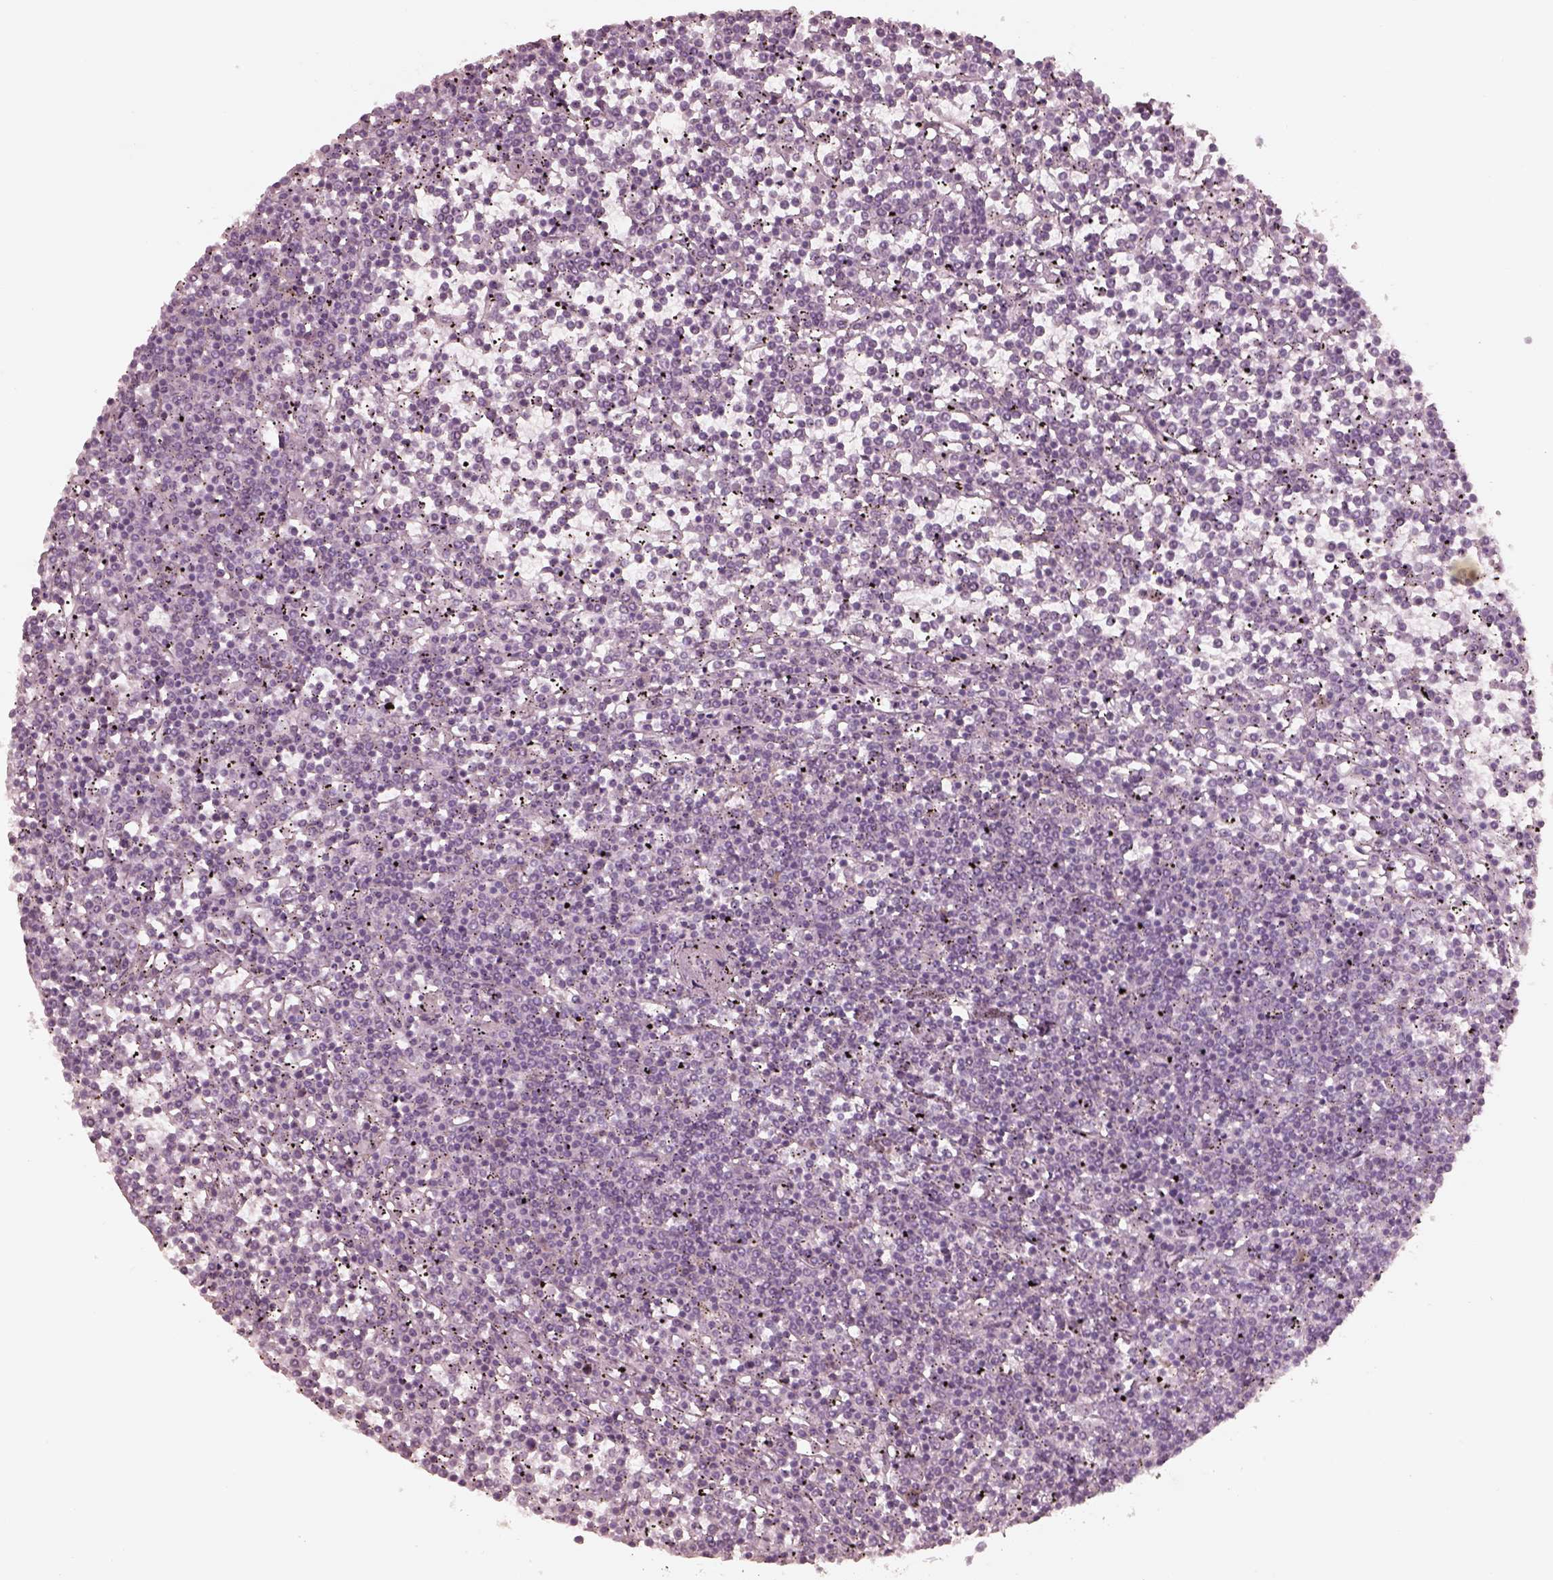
{"staining": {"intensity": "negative", "quantity": "none", "location": "none"}, "tissue": "lymphoma", "cell_type": "Tumor cells", "image_type": "cancer", "snomed": [{"axis": "morphology", "description": "Malignant lymphoma, non-Hodgkin's type, Low grade"}, {"axis": "topography", "description": "Spleen"}], "caption": "An immunohistochemistry (IHC) image of lymphoma is shown. There is no staining in tumor cells of lymphoma. (Stains: DAB IHC with hematoxylin counter stain, Microscopy: brightfield microscopy at high magnification).", "gene": "RAB3C", "patient": {"sex": "female", "age": 19}}